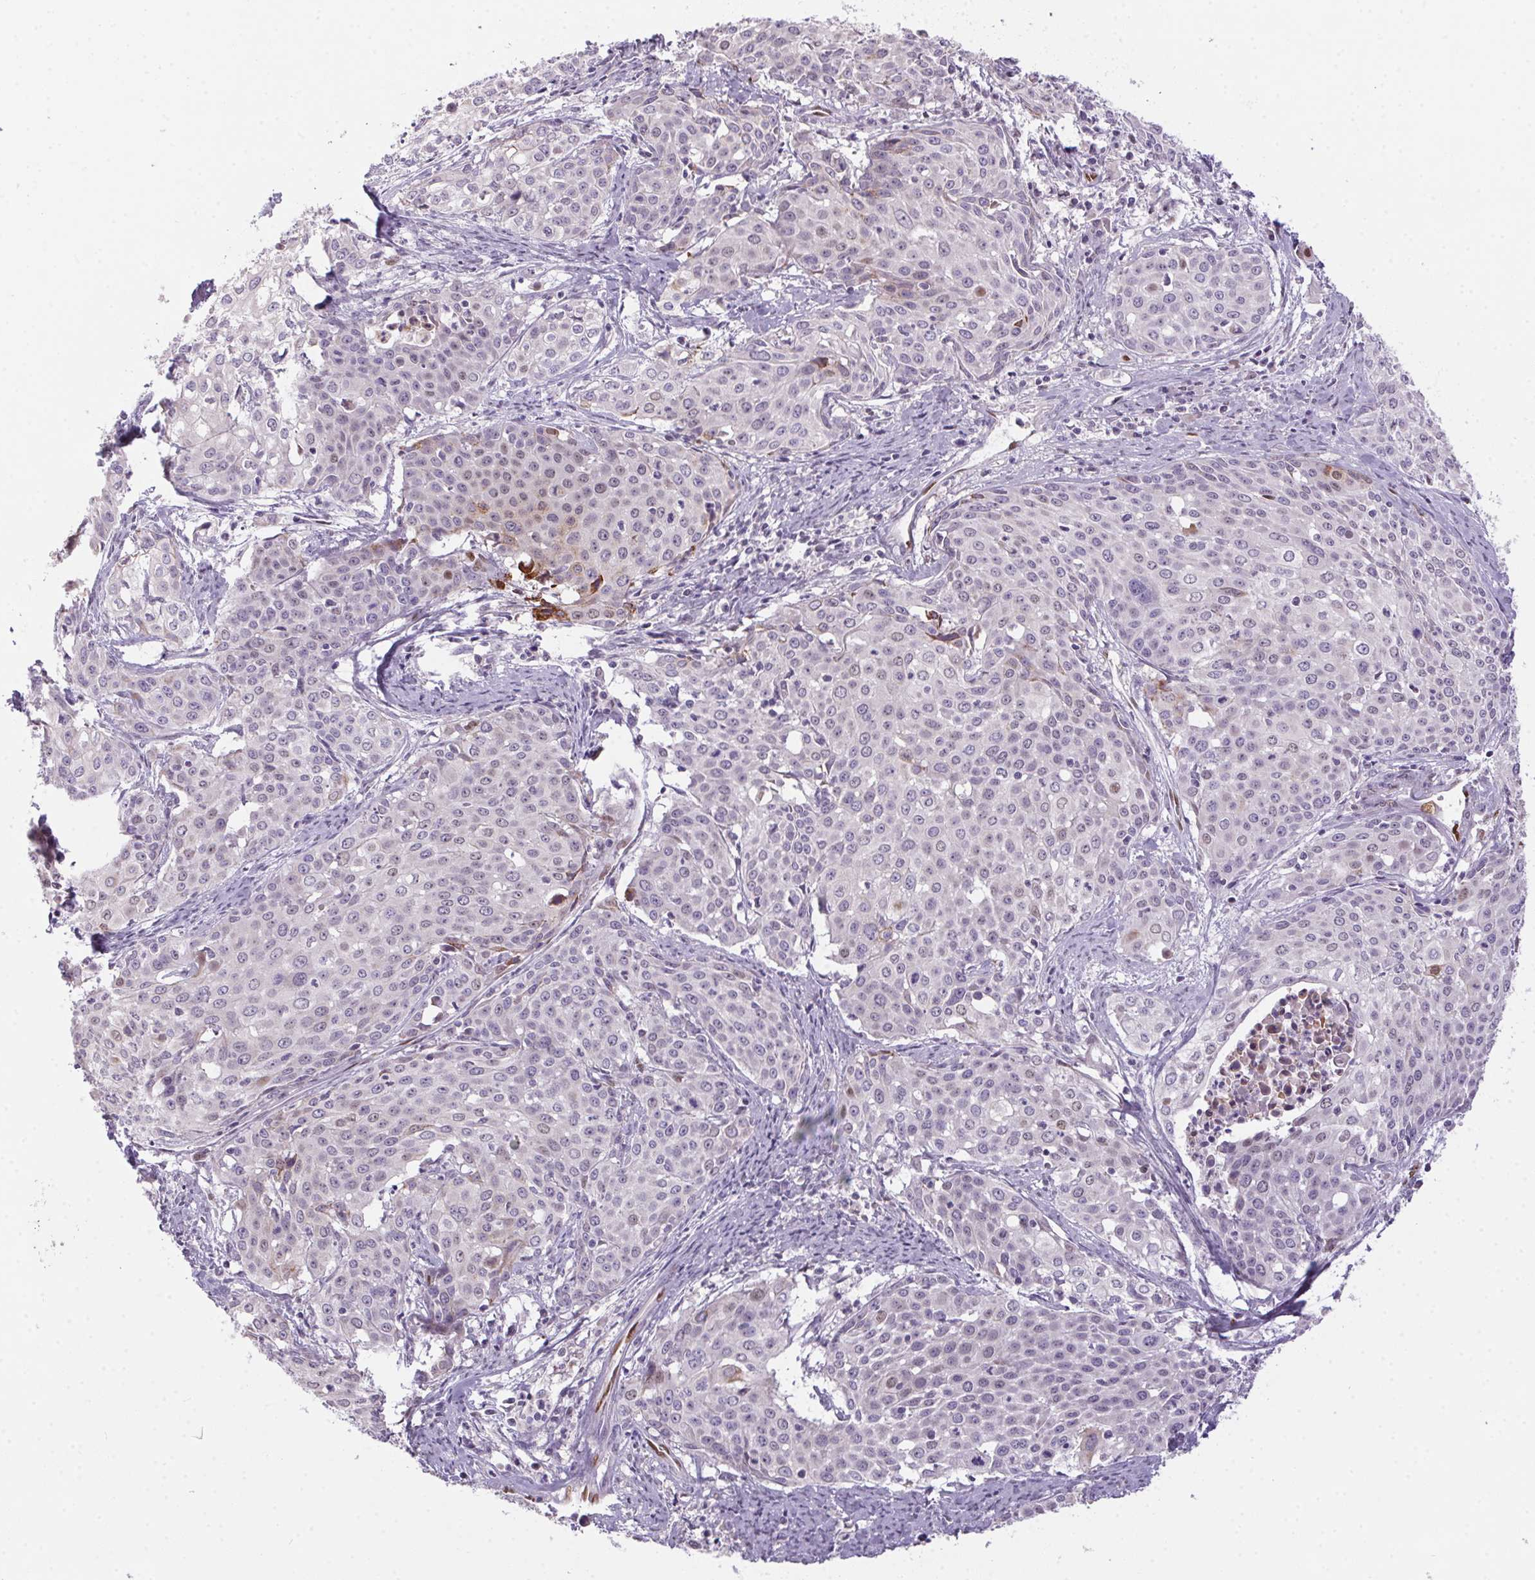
{"staining": {"intensity": "negative", "quantity": "none", "location": "none"}, "tissue": "cervical cancer", "cell_type": "Tumor cells", "image_type": "cancer", "snomed": [{"axis": "morphology", "description": "Squamous cell carcinoma, NOS"}, {"axis": "topography", "description": "Cervix"}], "caption": "Tumor cells are negative for protein expression in human cervical cancer.", "gene": "SP9", "patient": {"sex": "female", "age": 39}}